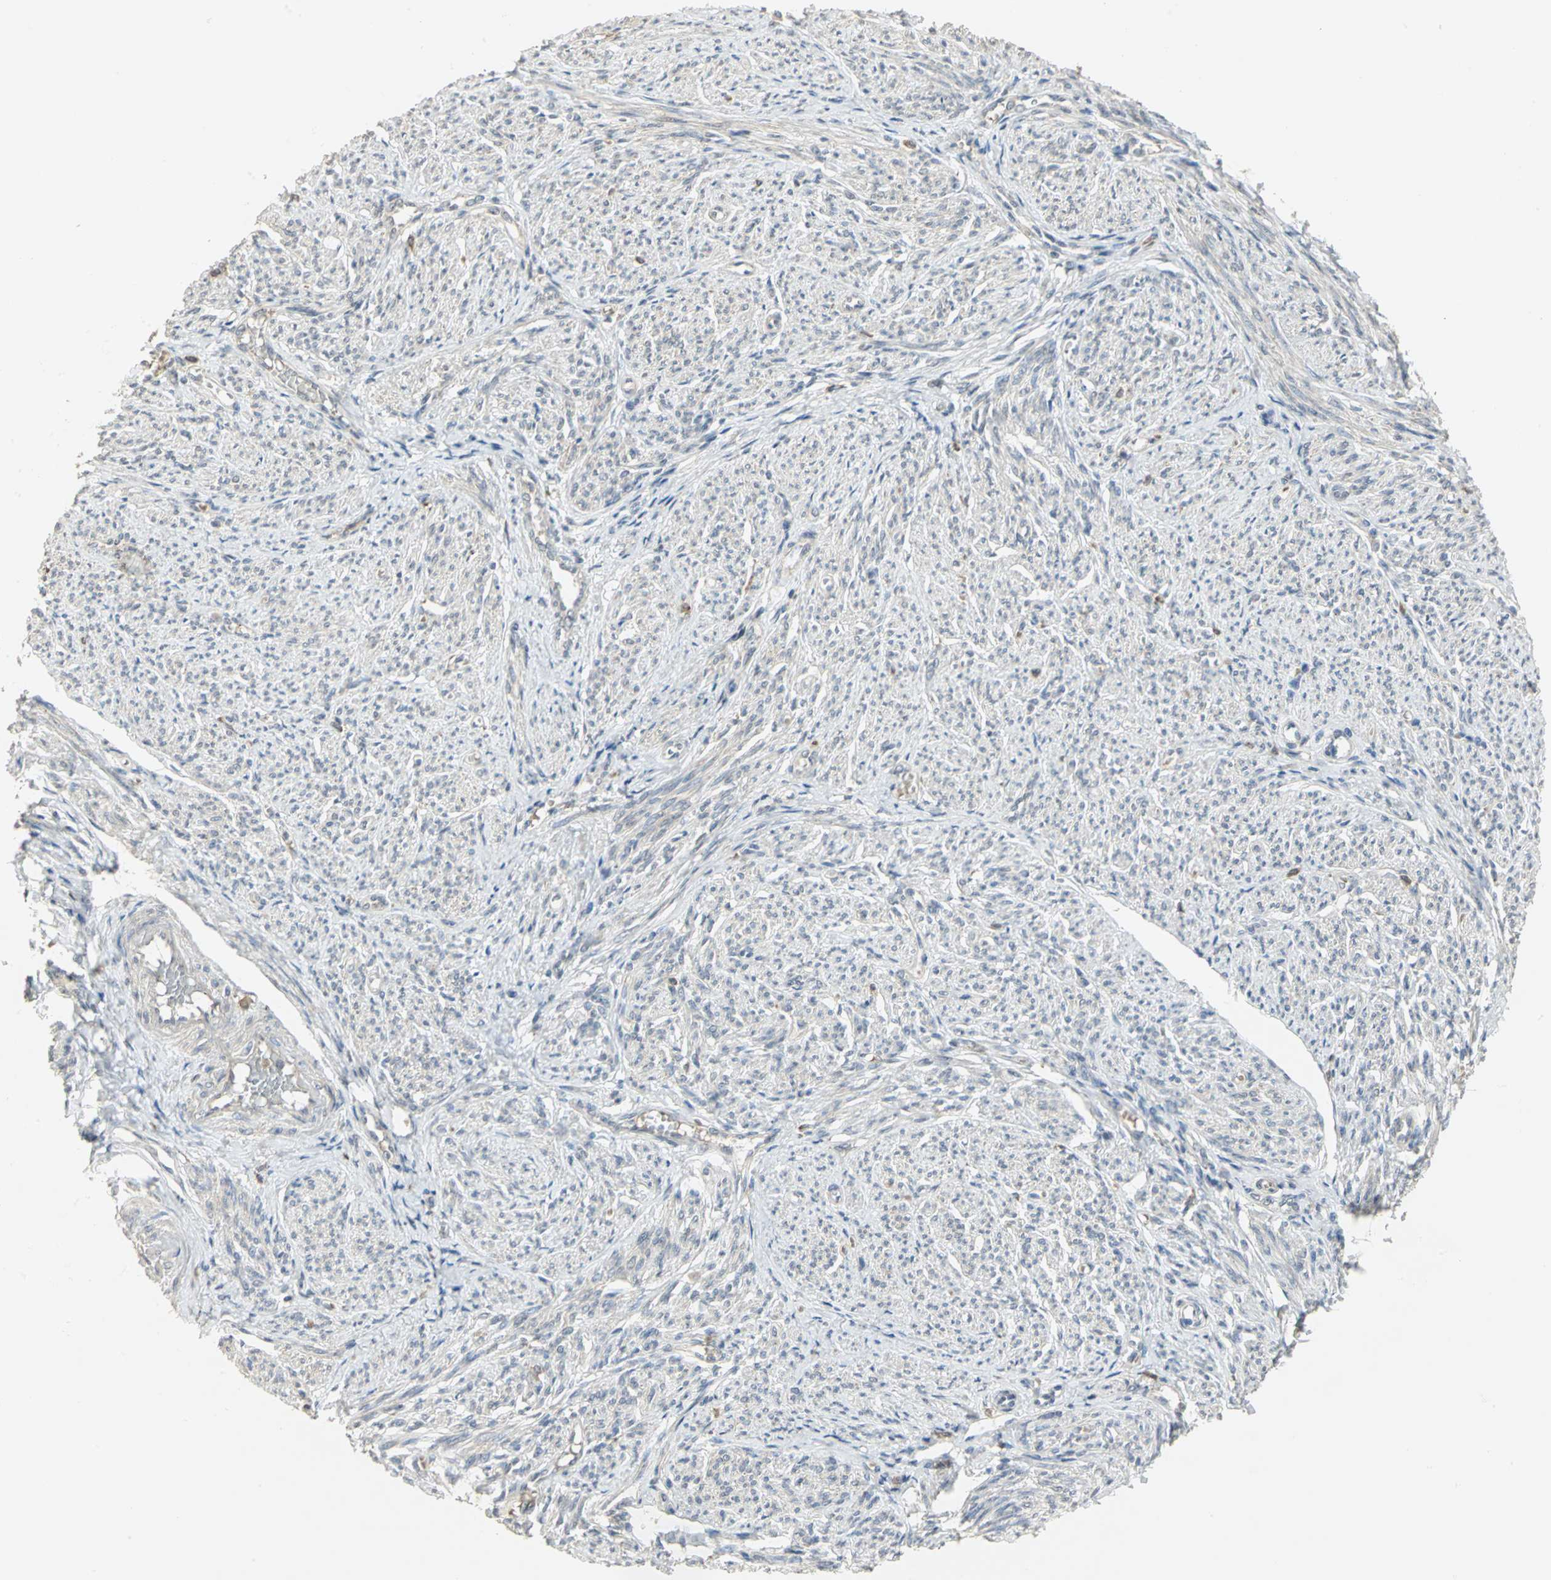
{"staining": {"intensity": "negative", "quantity": "none", "location": "none"}, "tissue": "smooth muscle", "cell_type": "Smooth muscle cells", "image_type": "normal", "snomed": [{"axis": "morphology", "description": "Normal tissue, NOS"}, {"axis": "topography", "description": "Smooth muscle"}], "caption": "A high-resolution histopathology image shows IHC staining of benign smooth muscle, which reveals no significant staining in smooth muscle cells.", "gene": "SKAP2", "patient": {"sex": "female", "age": 65}}